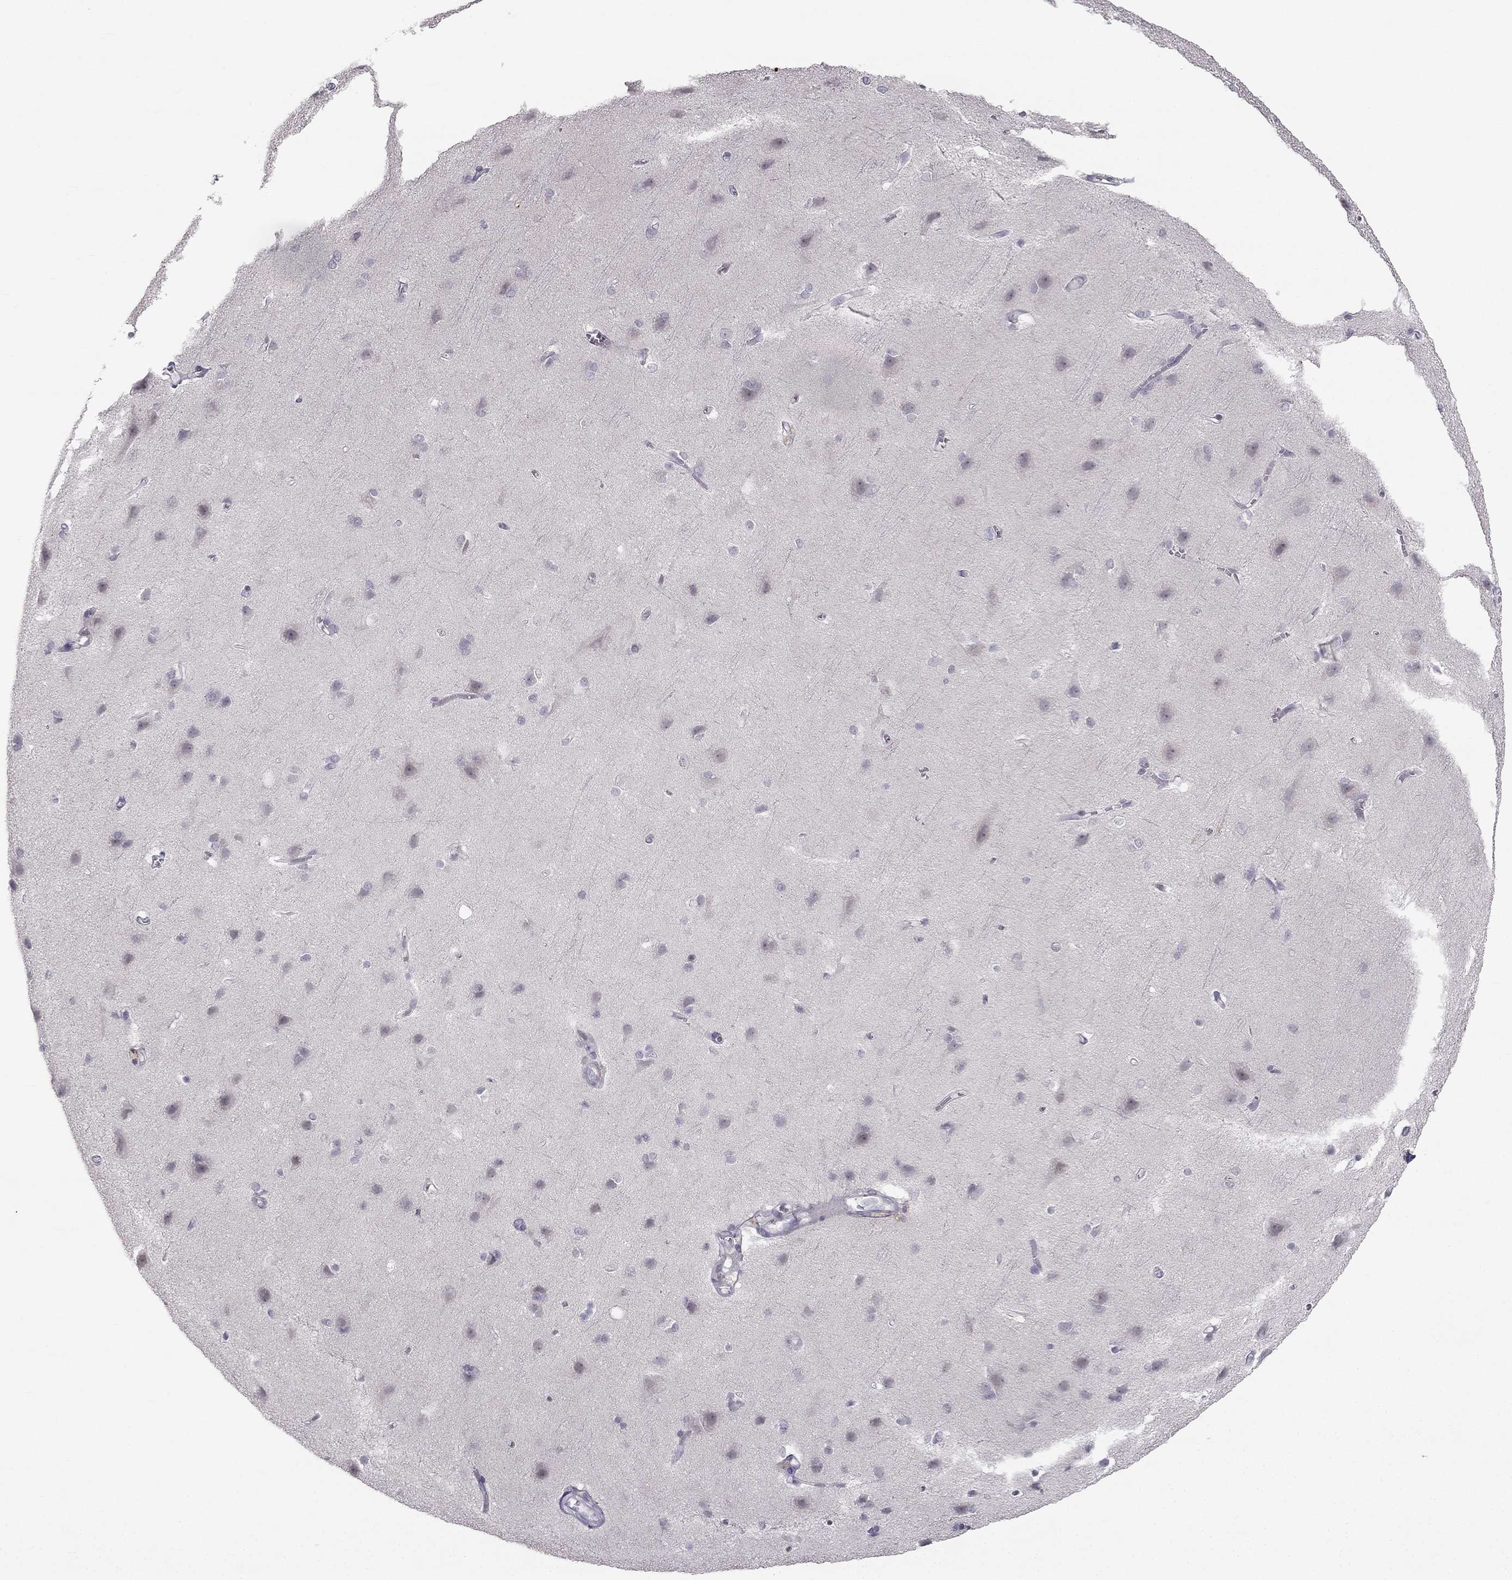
{"staining": {"intensity": "negative", "quantity": "none", "location": "none"}, "tissue": "cerebral cortex", "cell_type": "Endothelial cells", "image_type": "normal", "snomed": [{"axis": "morphology", "description": "Normal tissue, NOS"}, {"axis": "topography", "description": "Cerebral cortex"}], "caption": "This is a histopathology image of immunohistochemistry staining of unremarkable cerebral cortex, which shows no staining in endothelial cells. (DAB immunohistochemistry (IHC) with hematoxylin counter stain).", "gene": "C5orf49", "patient": {"sex": "male", "age": 37}}